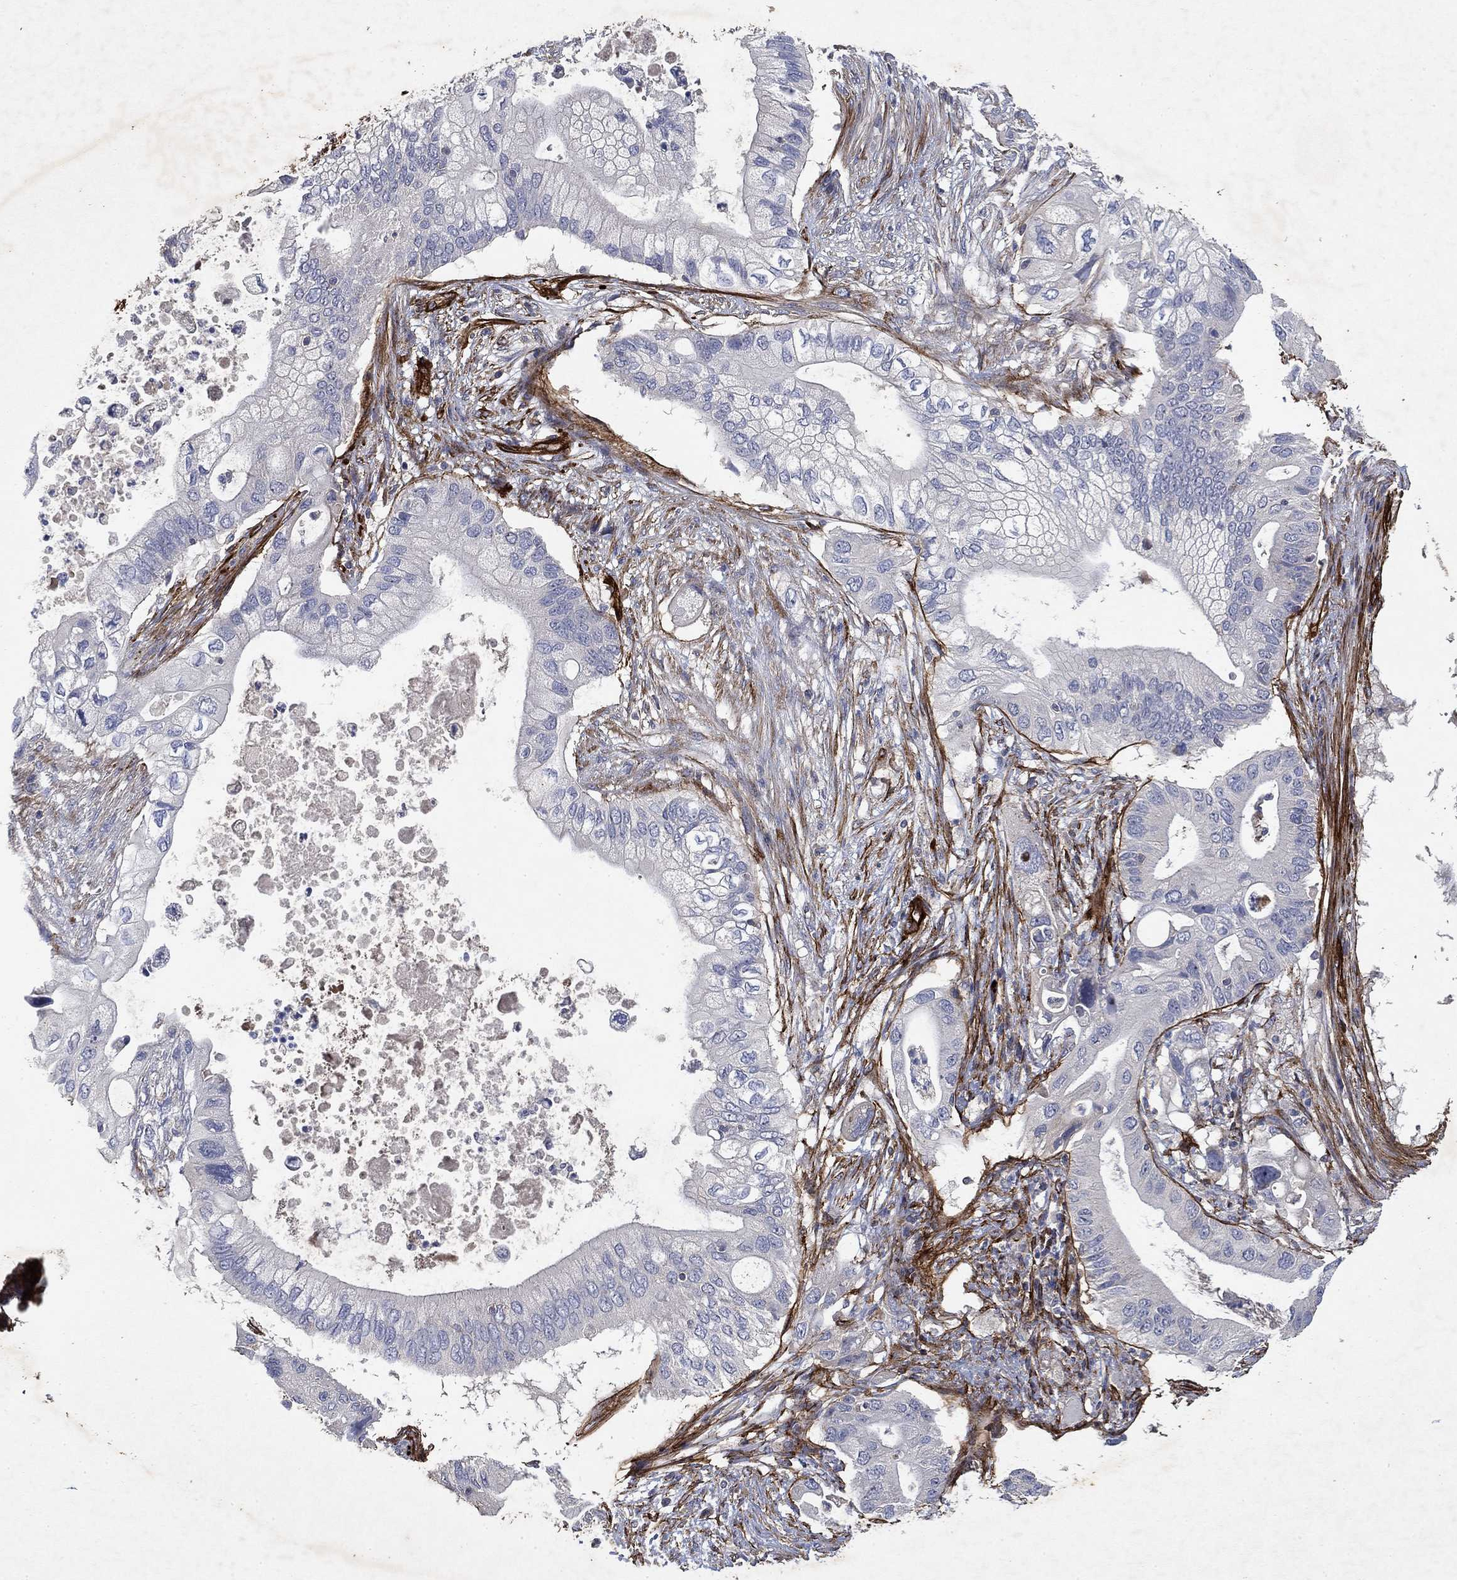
{"staining": {"intensity": "negative", "quantity": "none", "location": "none"}, "tissue": "pancreatic cancer", "cell_type": "Tumor cells", "image_type": "cancer", "snomed": [{"axis": "morphology", "description": "Adenocarcinoma, NOS"}, {"axis": "topography", "description": "Pancreas"}], "caption": "Immunohistochemistry histopathology image of neoplastic tissue: pancreatic adenocarcinoma stained with DAB (3,3'-diaminobenzidine) demonstrates no significant protein positivity in tumor cells.", "gene": "COL4A2", "patient": {"sex": "female", "age": 72}}